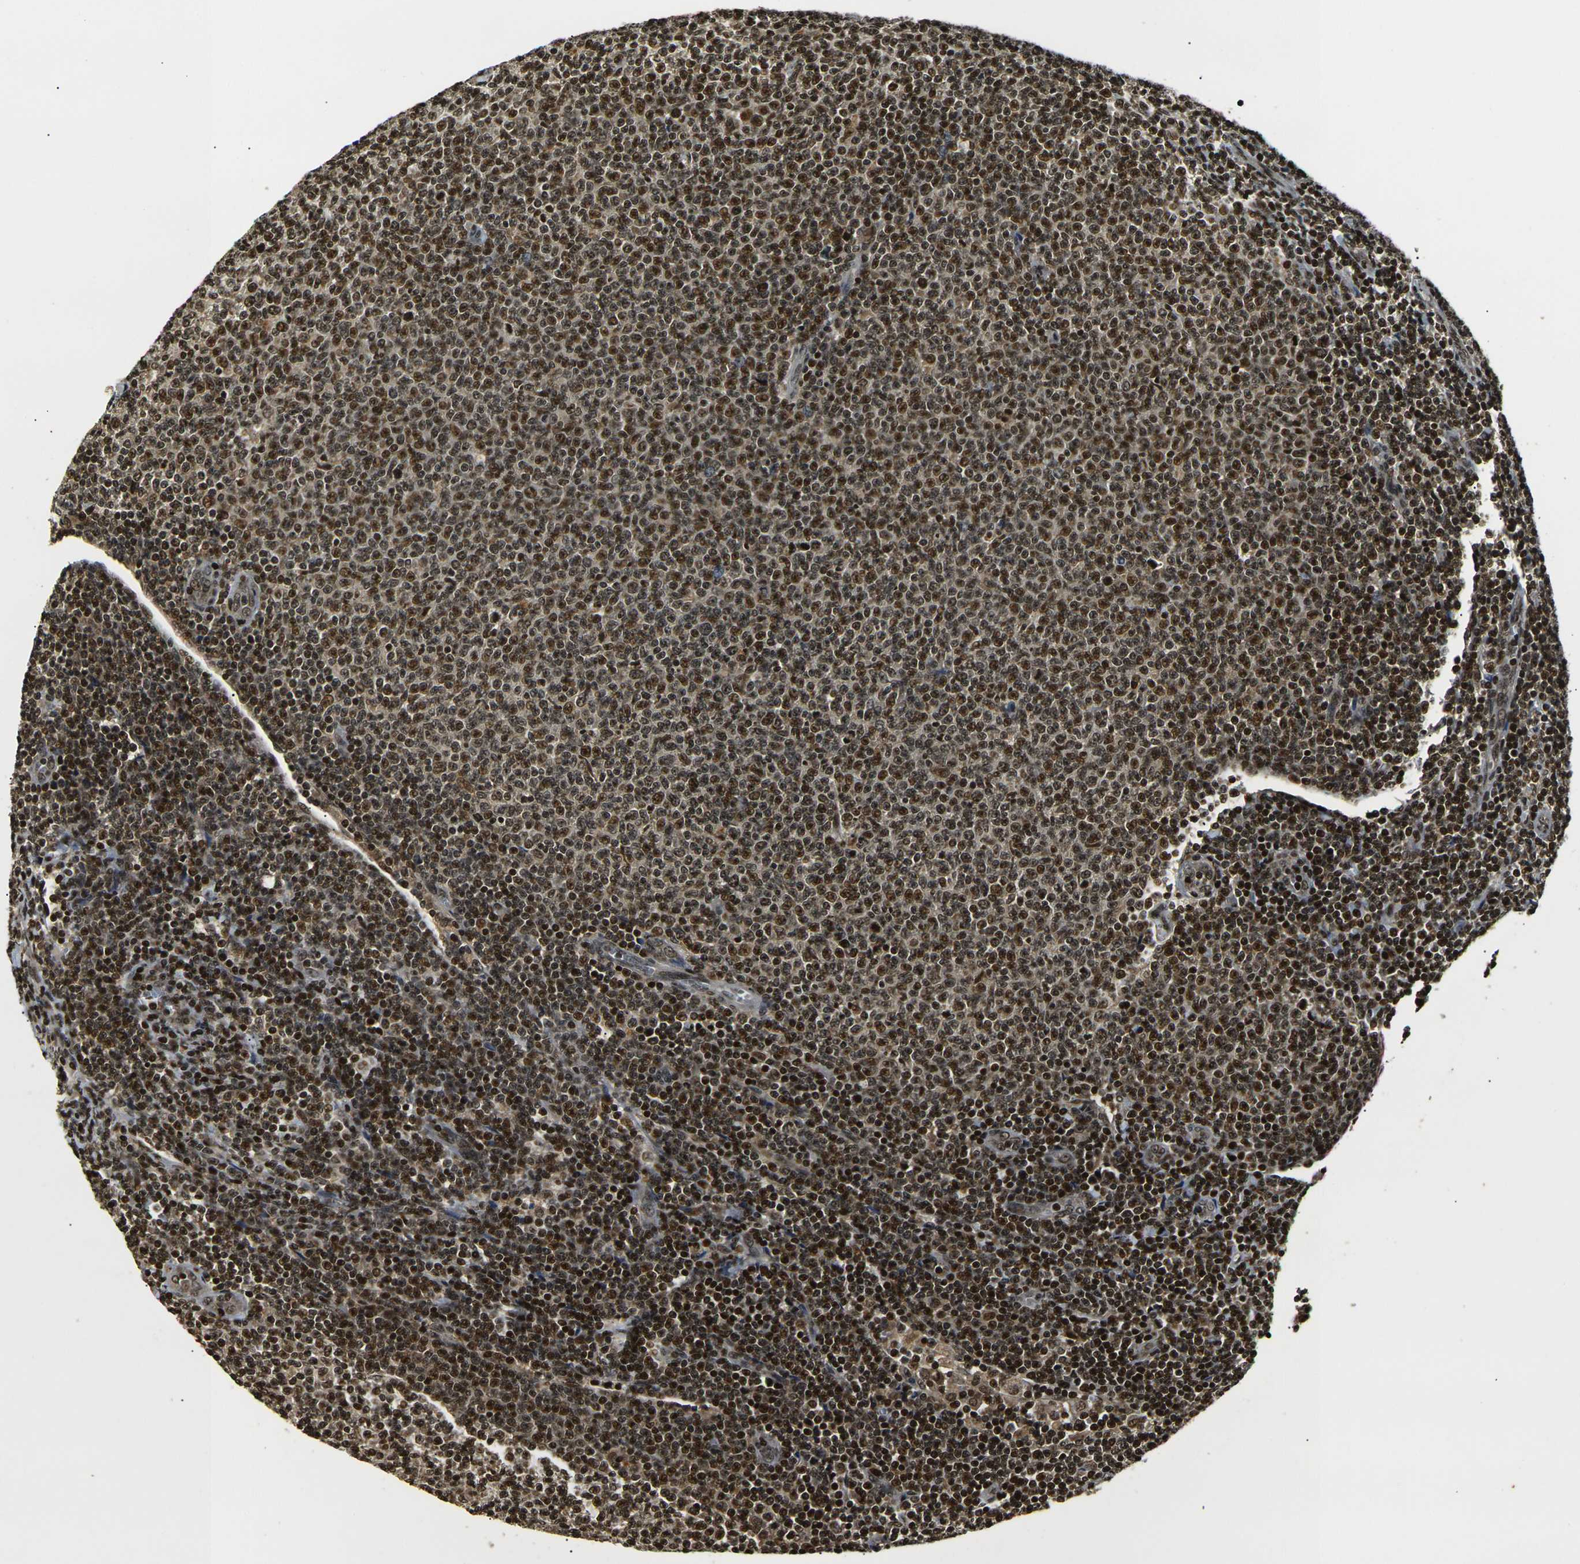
{"staining": {"intensity": "strong", "quantity": ">75%", "location": "nuclear"}, "tissue": "lymphoma", "cell_type": "Tumor cells", "image_type": "cancer", "snomed": [{"axis": "morphology", "description": "Malignant lymphoma, non-Hodgkin's type, Low grade"}, {"axis": "topography", "description": "Lymph node"}], "caption": "Malignant lymphoma, non-Hodgkin's type (low-grade) stained for a protein (brown) shows strong nuclear positive staining in about >75% of tumor cells.", "gene": "ACTL6A", "patient": {"sex": "male", "age": 66}}